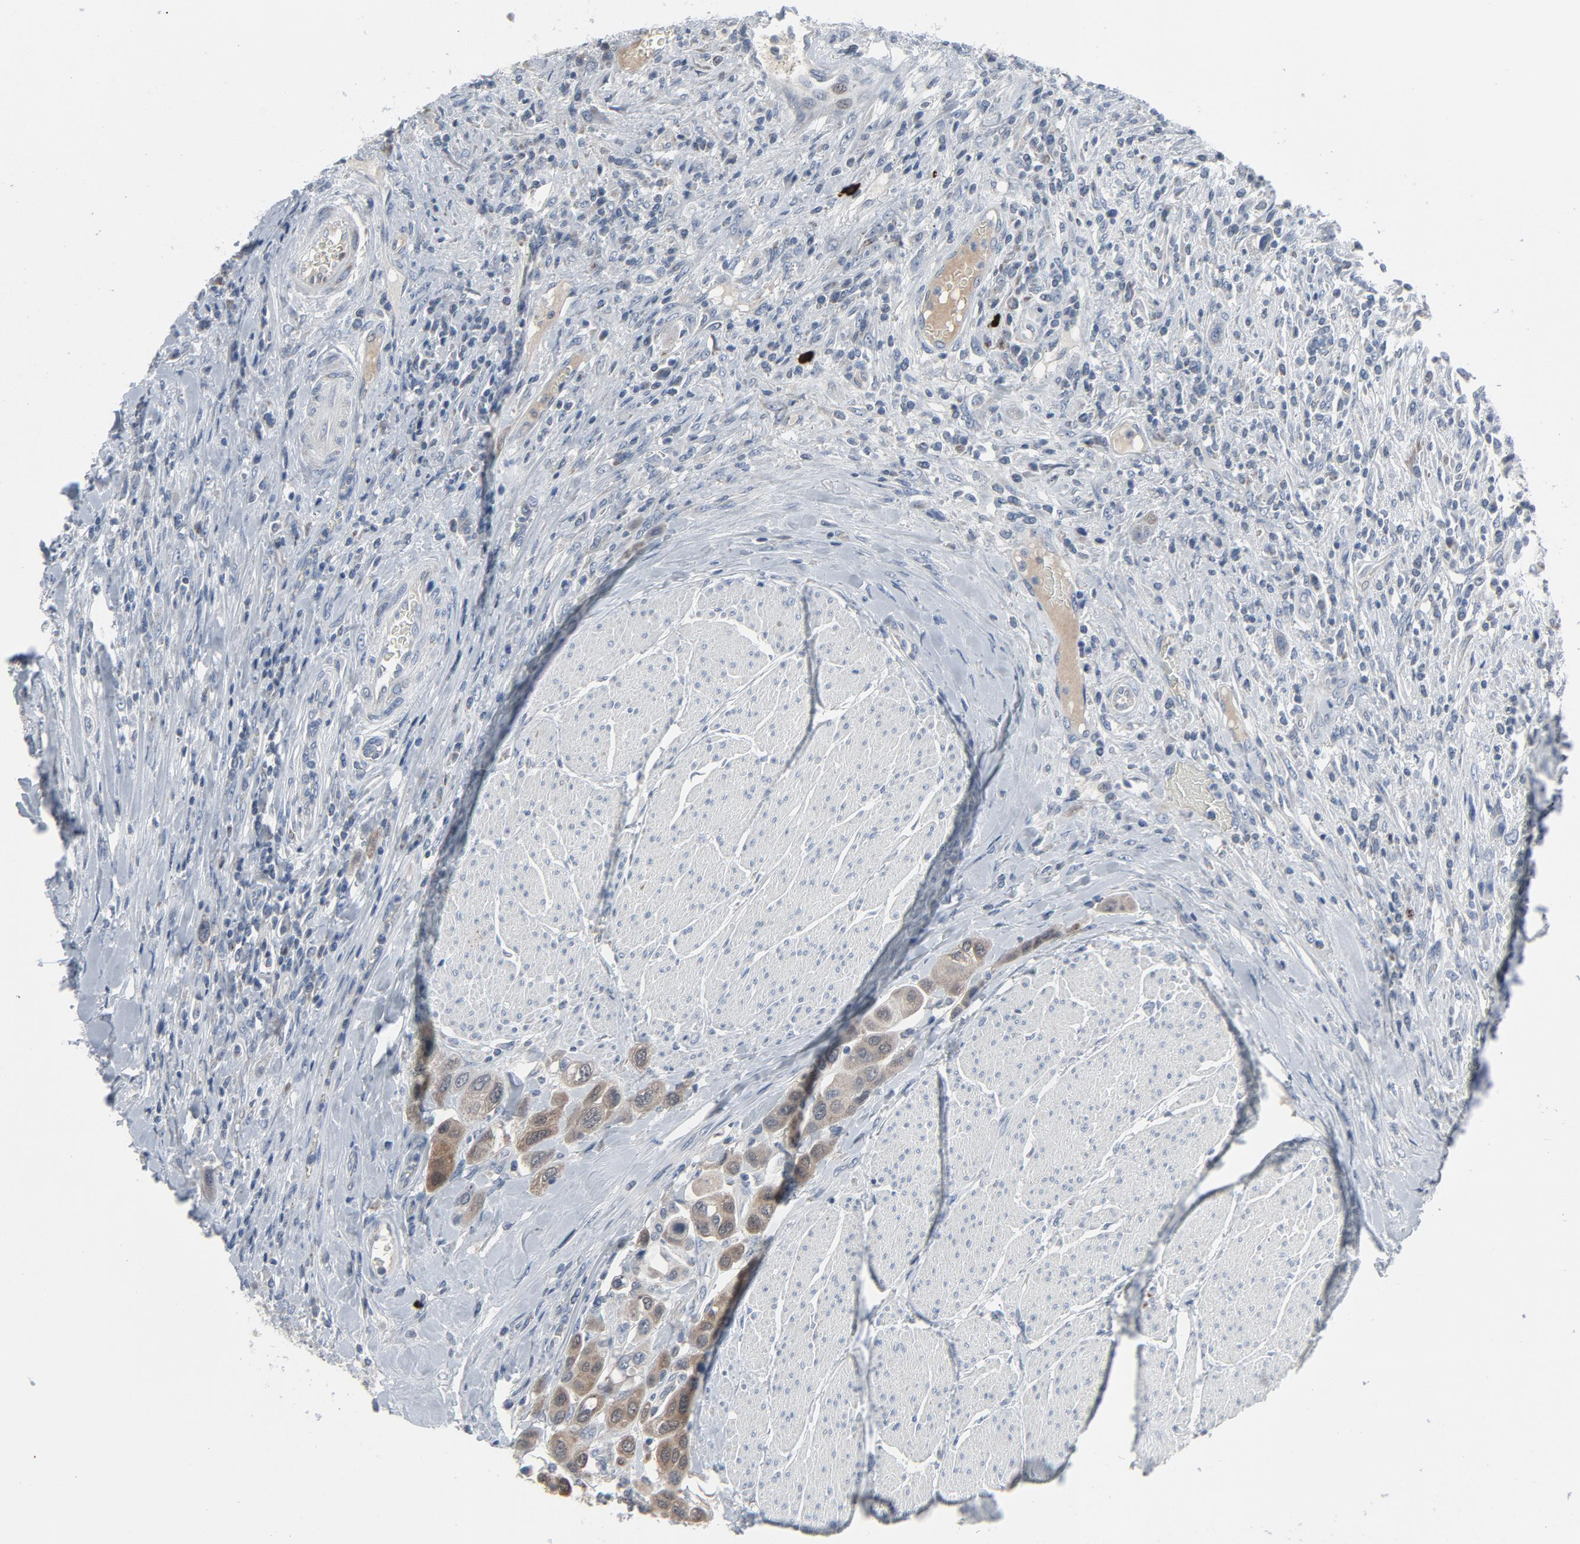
{"staining": {"intensity": "moderate", "quantity": ">75%", "location": "cytoplasmic/membranous"}, "tissue": "urothelial cancer", "cell_type": "Tumor cells", "image_type": "cancer", "snomed": [{"axis": "morphology", "description": "Urothelial carcinoma, High grade"}, {"axis": "topography", "description": "Urinary bladder"}], "caption": "Urothelial cancer was stained to show a protein in brown. There is medium levels of moderate cytoplasmic/membranous staining in about >75% of tumor cells.", "gene": "GPX2", "patient": {"sex": "male", "age": 50}}